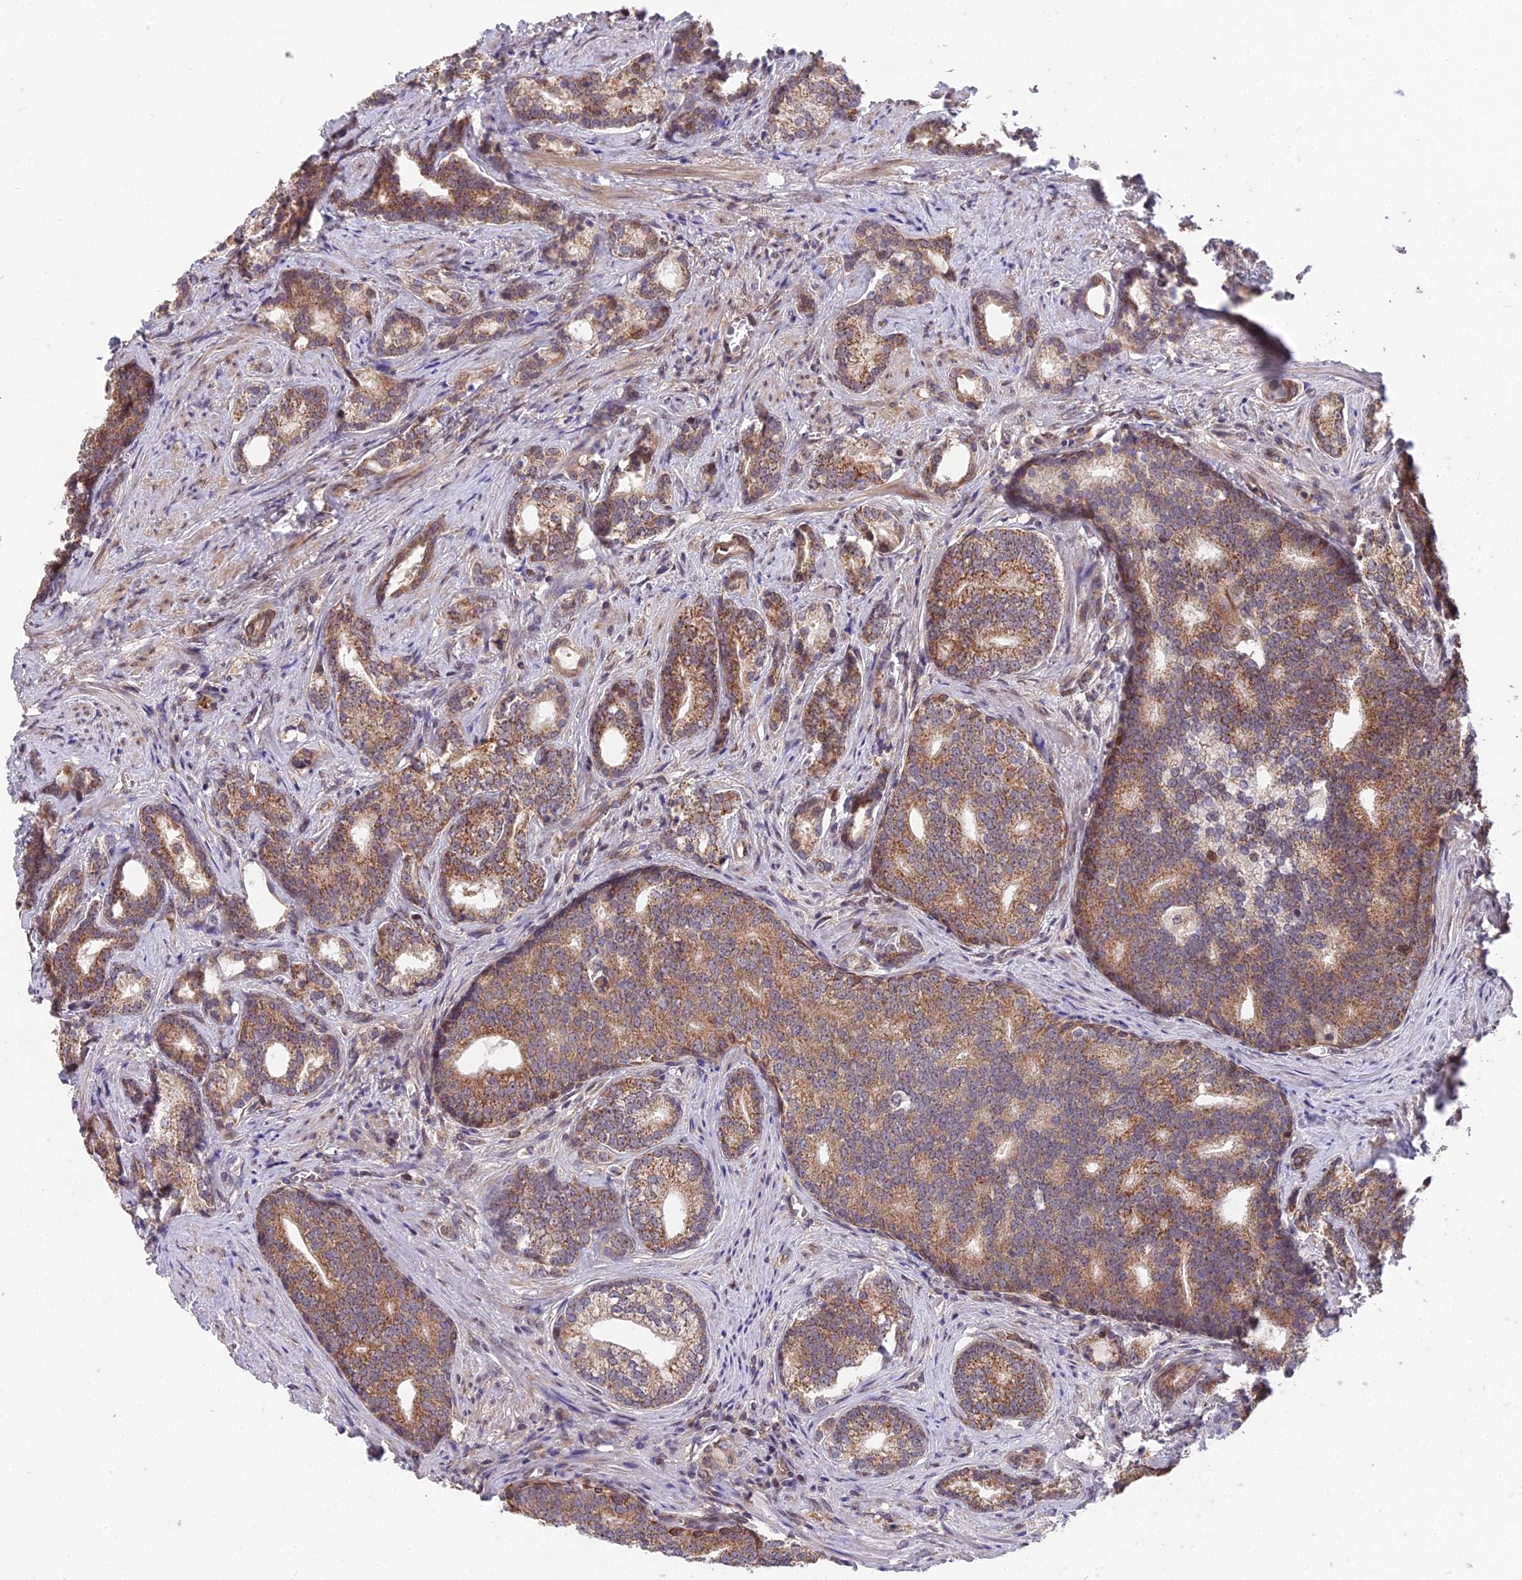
{"staining": {"intensity": "moderate", "quantity": ">75%", "location": "cytoplasmic/membranous"}, "tissue": "prostate cancer", "cell_type": "Tumor cells", "image_type": "cancer", "snomed": [{"axis": "morphology", "description": "Adenocarcinoma, Low grade"}, {"axis": "topography", "description": "Prostate"}], "caption": "DAB immunohistochemical staining of prostate cancer shows moderate cytoplasmic/membranous protein expression in approximately >75% of tumor cells. (DAB IHC with brightfield microscopy, high magnification).", "gene": "CYP2R1", "patient": {"sex": "male", "age": 71}}